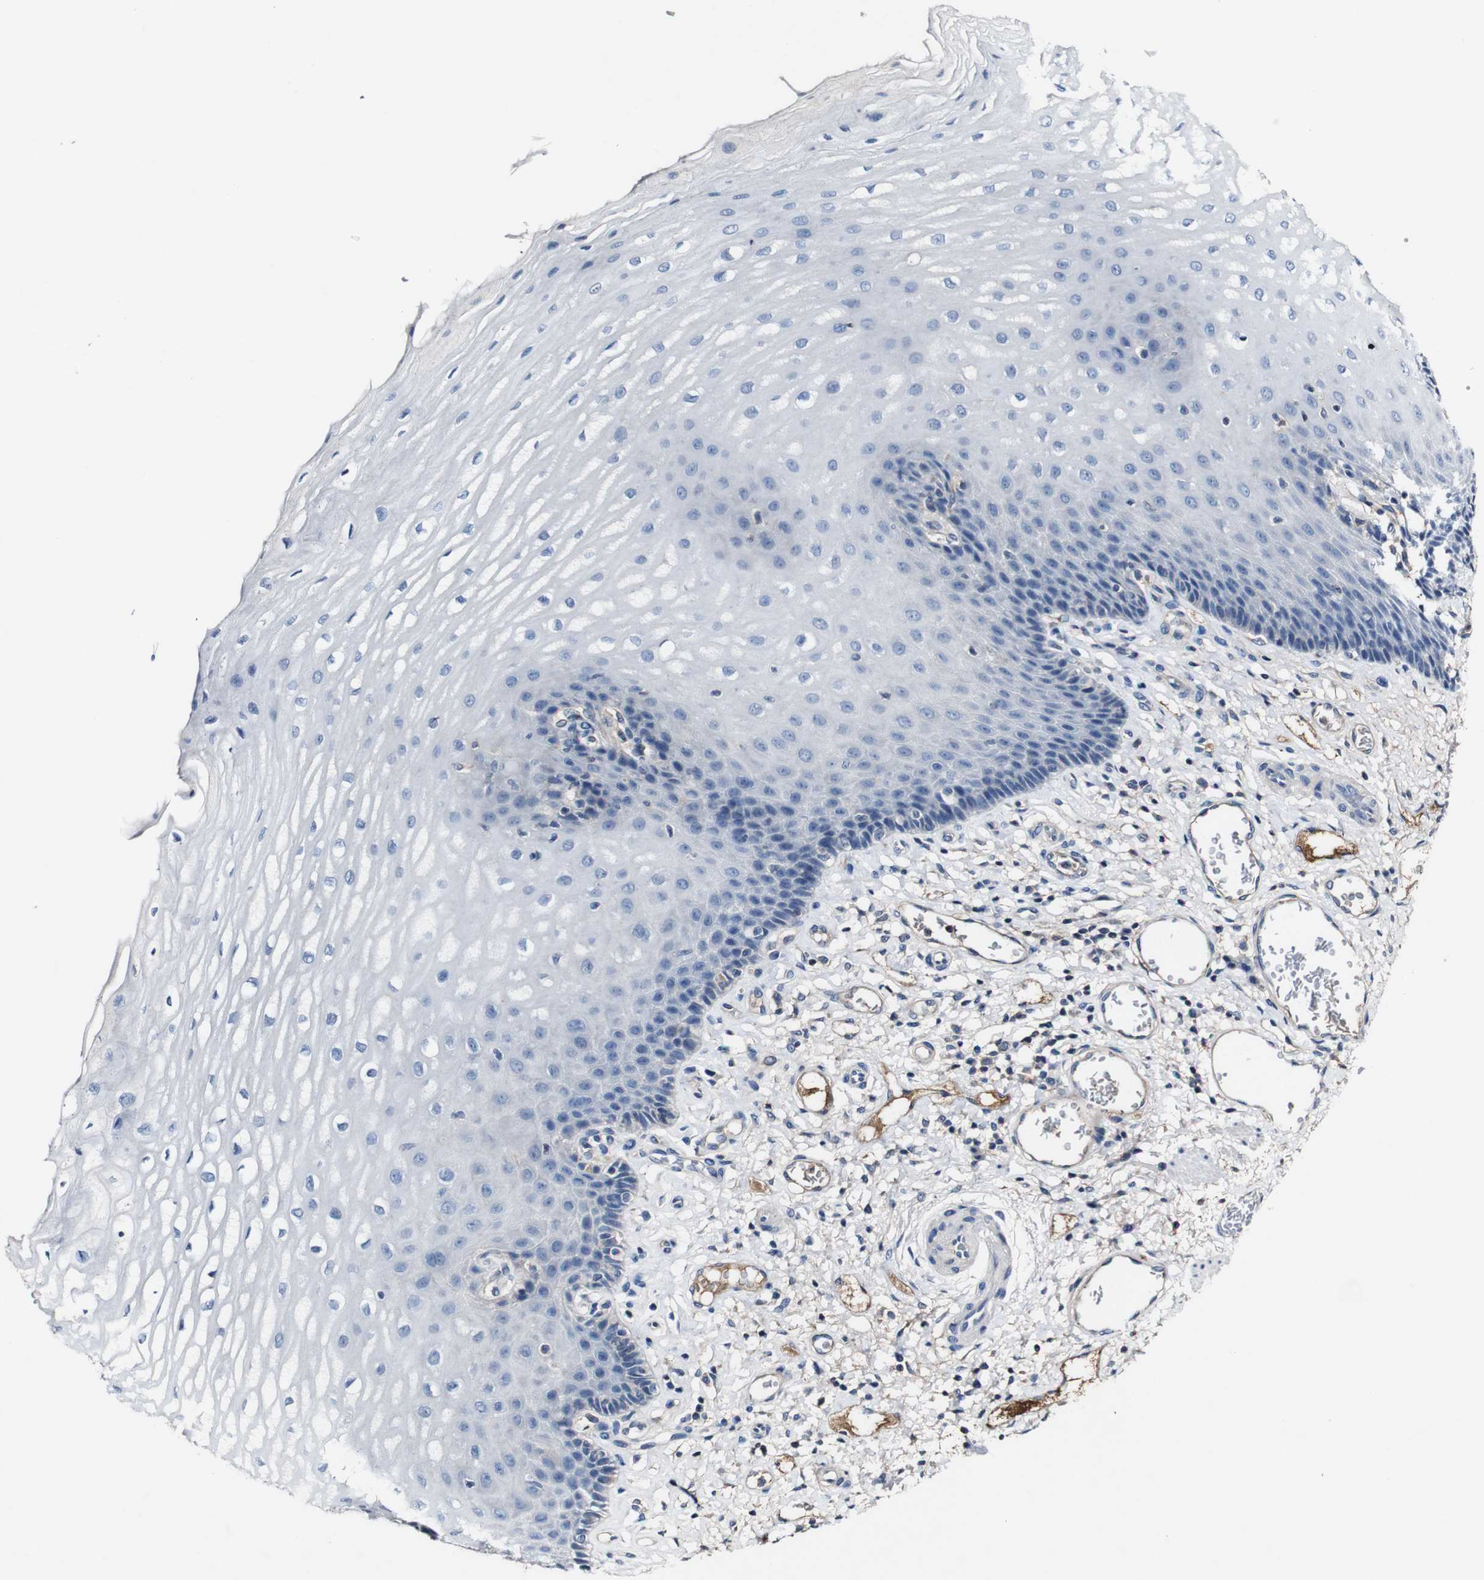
{"staining": {"intensity": "negative", "quantity": "none", "location": "none"}, "tissue": "esophagus", "cell_type": "Squamous epithelial cells", "image_type": "normal", "snomed": [{"axis": "morphology", "description": "Normal tissue, NOS"}, {"axis": "topography", "description": "Esophagus"}], "caption": "There is no significant expression in squamous epithelial cells of esophagus. The staining was performed using DAB to visualize the protein expression in brown, while the nuclei were stained in blue with hematoxylin (Magnification: 20x).", "gene": "GRAMD1A", "patient": {"sex": "male", "age": 54}}